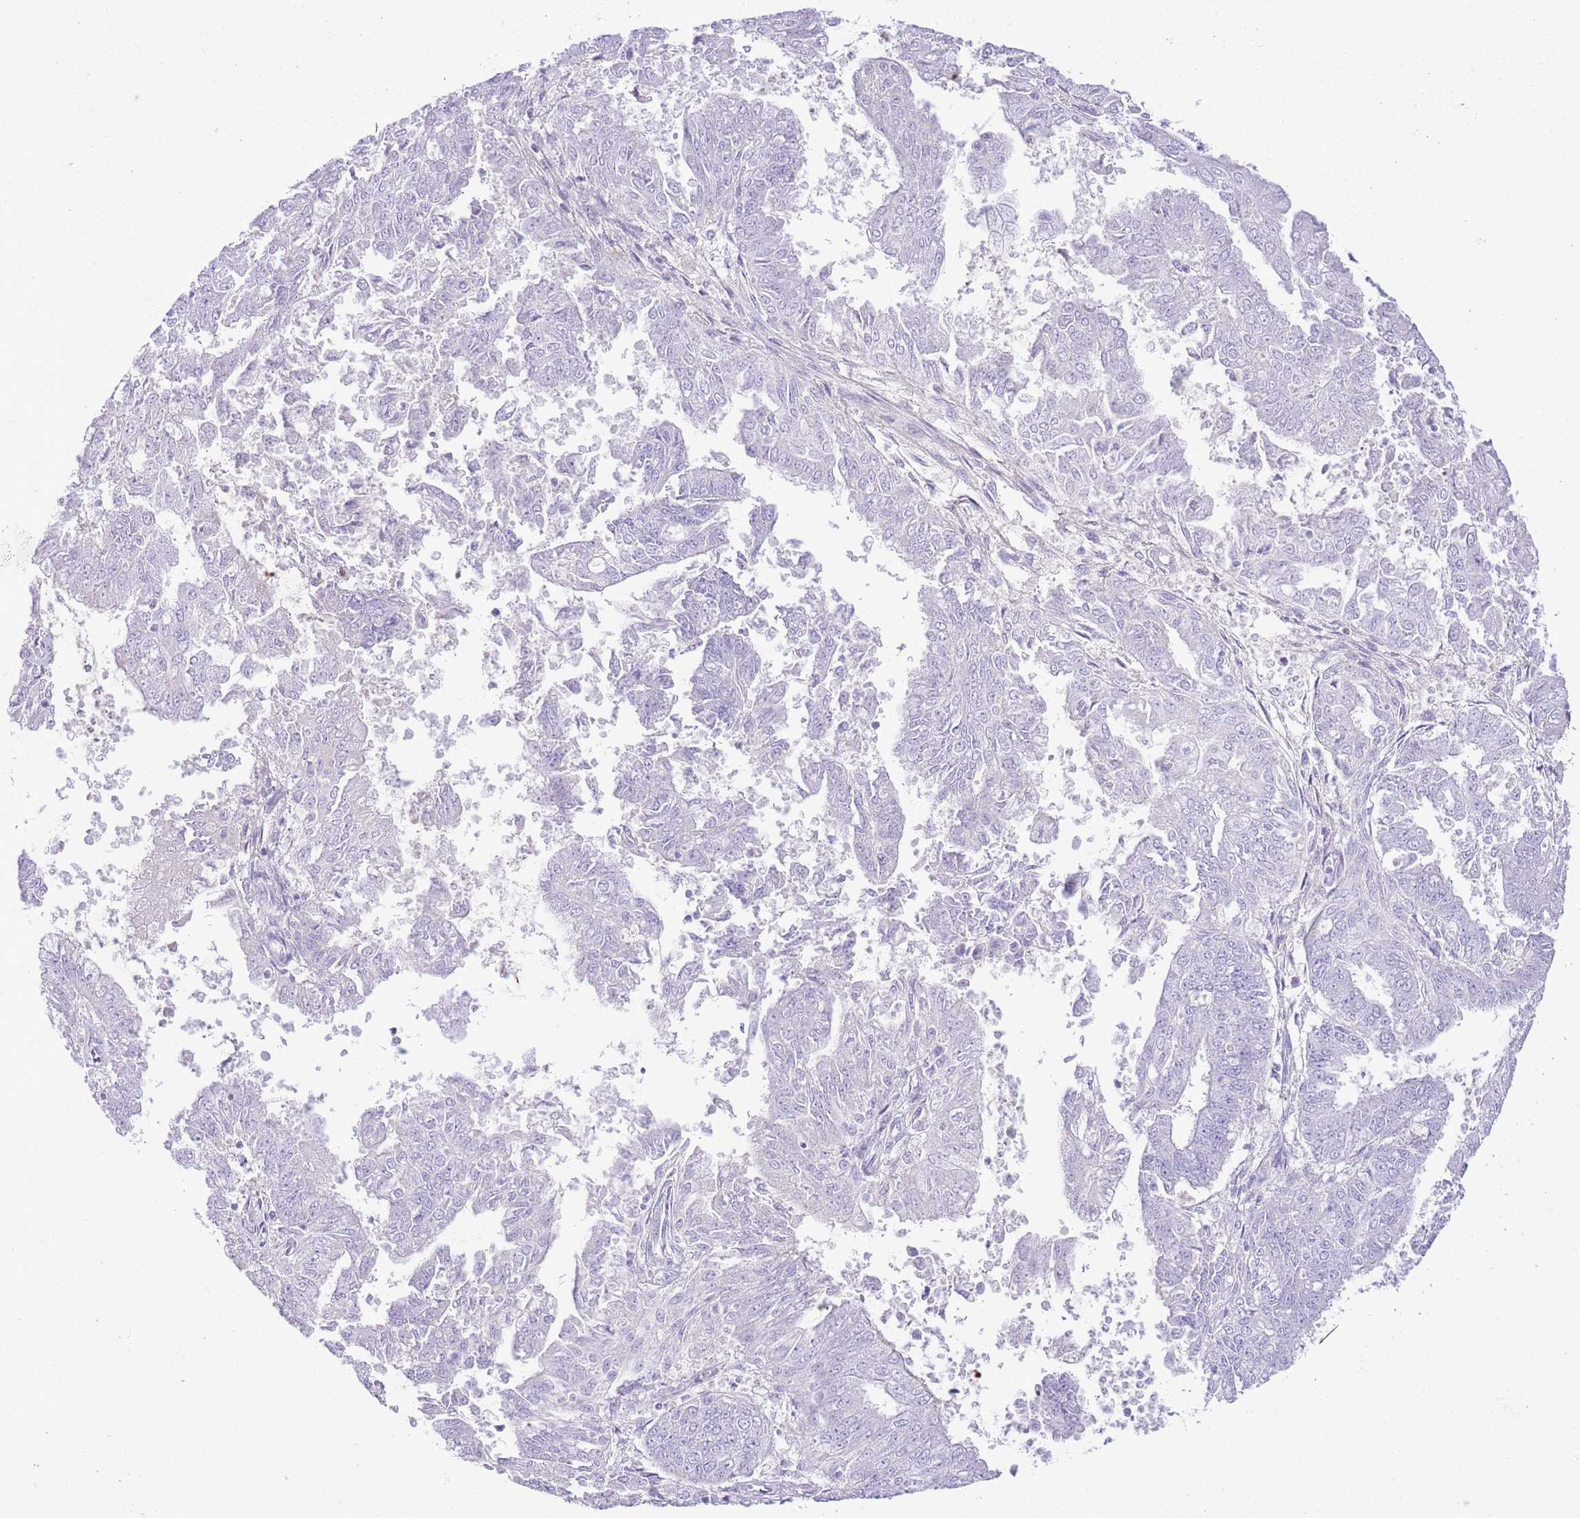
{"staining": {"intensity": "negative", "quantity": "none", "location": "none"}, "tissue": "endometrial cancer", "cell_type": "Tumor cells", "image_type": "cancer", "snomed": [{"axis": "morphology", "description": "Adenocarcinoma, NOS"}, {"axis": "topography", "description": "Endometrium"}], "caption": "This is an IHC histopathology image of endometrial cancer. There is no expression in tumor cells.", "gene": "TOX2", "patient": {"sex": "female", "age": 73}}